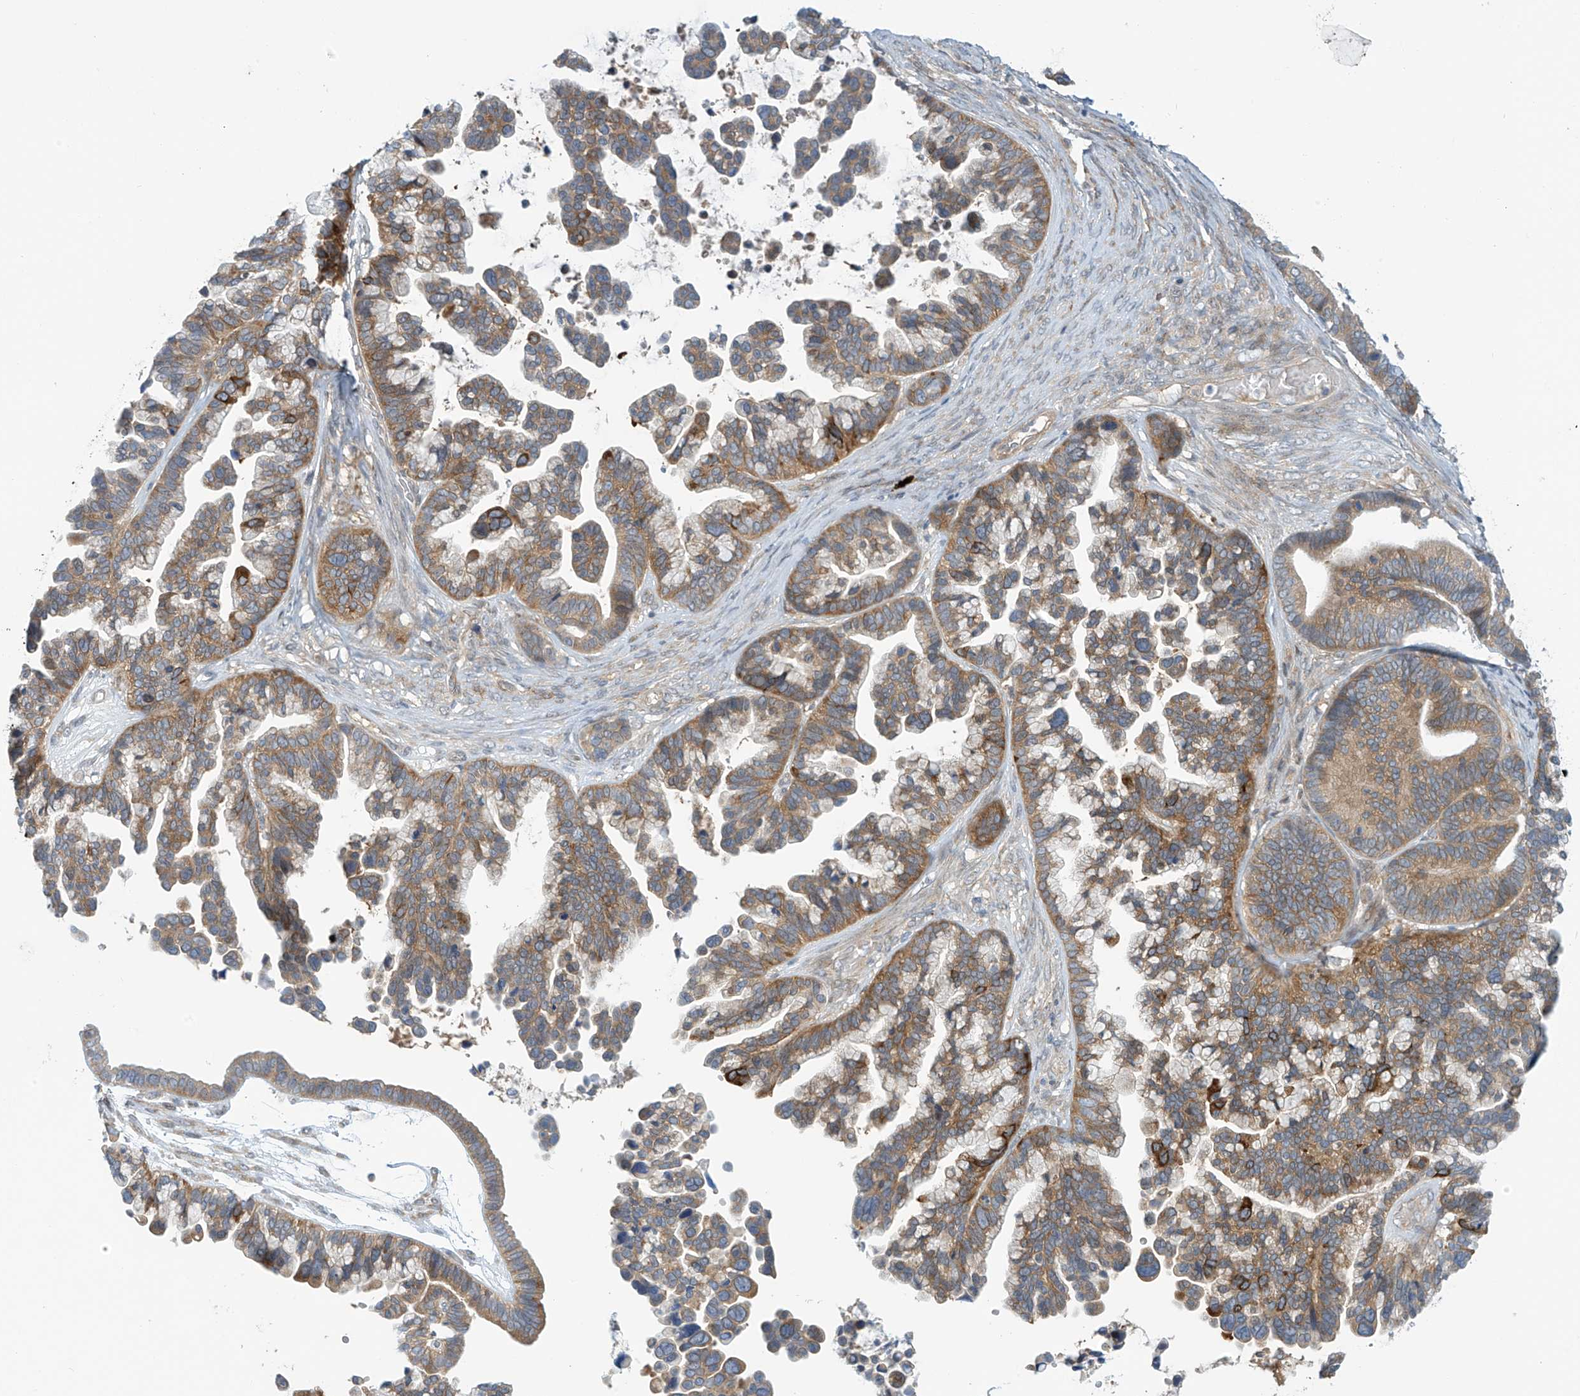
{"staining": {"intensity": "moderate", "quantity": ">75%", "location": "cytoplasmic/membranous"}, "tissue": "ovarian cancer", "cell_type": "Tumor cells", "image_type": "cancer", "snomed": [{"axis": "morphology", "description": "Cystadenocarcinoma, serous, NOS"}, {"axis": "topography", "description": "Ovary"}], "caption": "There is medium levels of moderate cytoplasmic/membranous positivity in tumor cells of ovarian cancer, as demonstrated by immunohistochemical staining (brown color).", "gene": "FSD1L", "patient": {"sex": "female", "age": 56}}